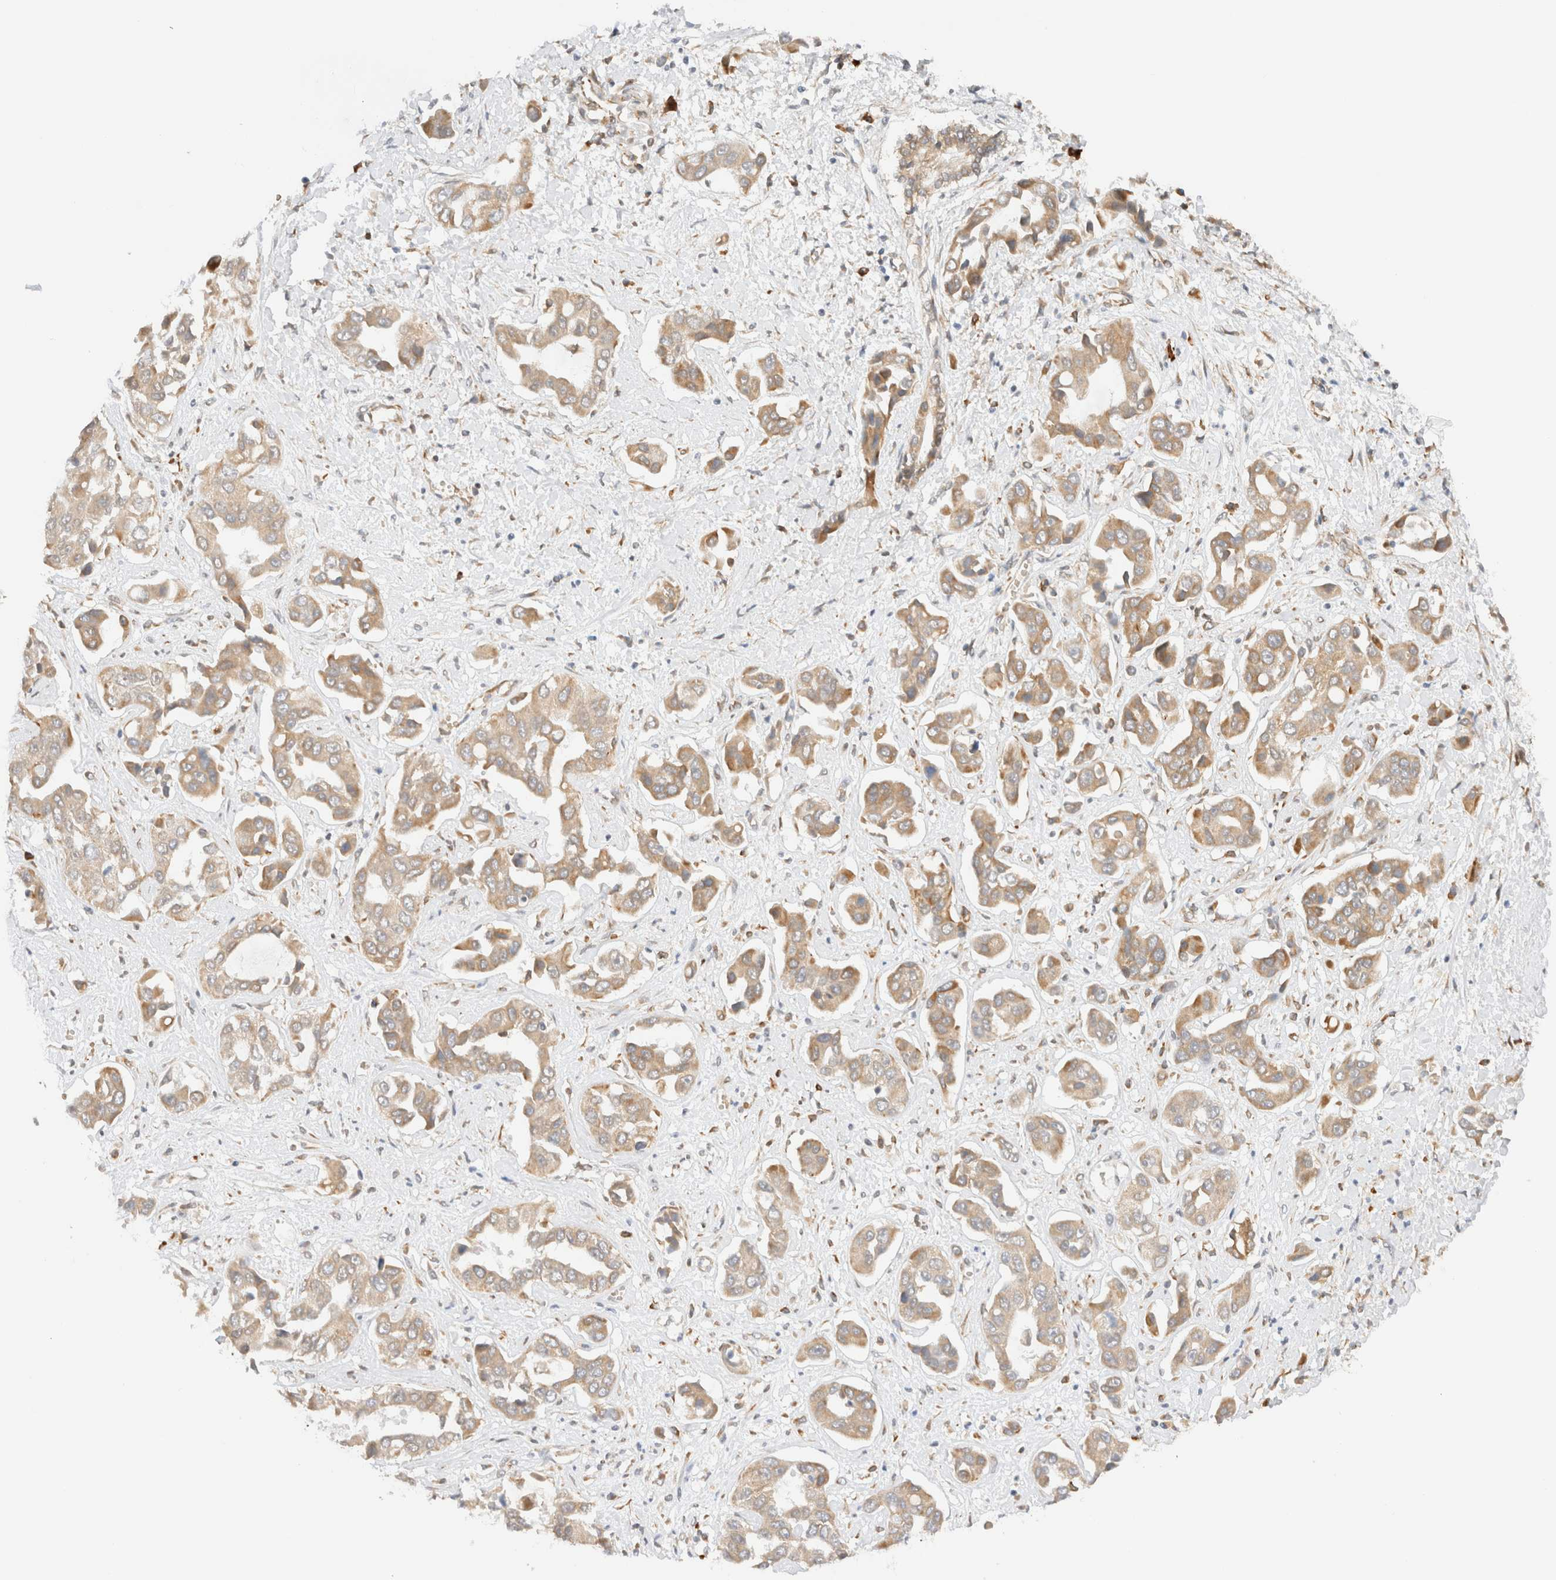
{"staining": {"intensity": "weak", "quantity": ">75%", "location": "cytoplasmic/membranous"}, "tissue": "liver cancer", "cell_type": "Tumor cells", "image_type": "cancer", "snomed": [{"axis": "morphology", "description": "Cholangiocarcinoma"}, {"axis": "topography", "description": "Liver"}], "caption": "Brown immunohistochemical staining in human liver cancer (cholangiocarcinoma) reveals weak cytoplasmic/membranous staining in approximately >75% of tumor cells.", "gene": "SYVN1", "patient": {"sex": "female", "age": 52}}